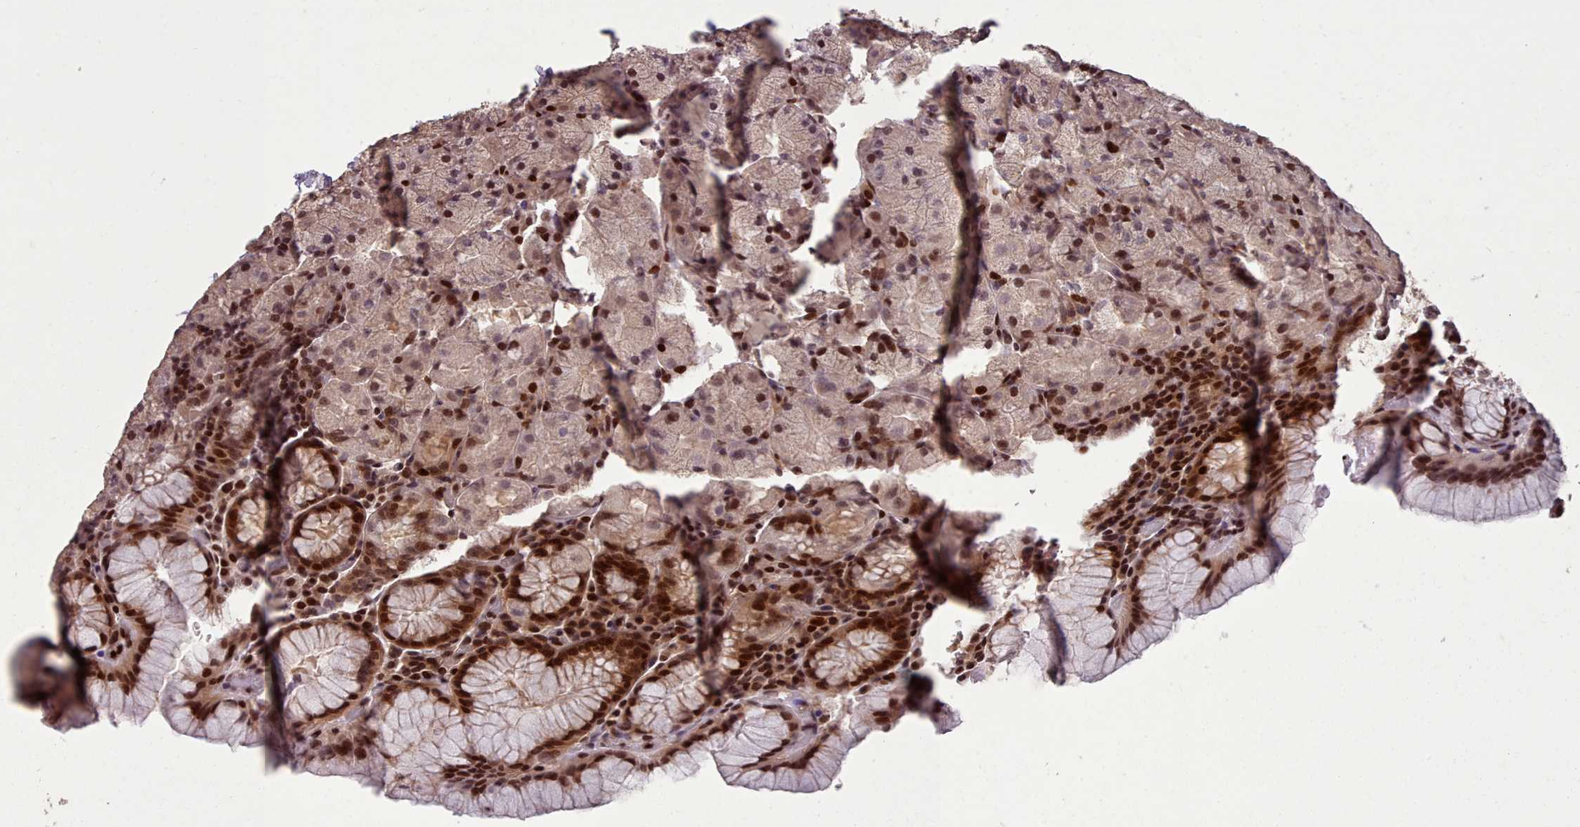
{"staining": {"intensity": "strong", "quantity": "25%-75%", "location": "nuclear"}, "tissue": "stomach", "cell_type": "Glandular cells", "image_type": "normal", "snomed": [{"axis": "morphology", "description": "Normal tissue, NOS"}, {"axis": "topography", "description": "Stomach, upper"}, {"axis": "topography", "description": "Stomach, lower"}], "caption": "IHC image of unremarkable stomach: stomach stained using IHC displays high levels of strong protein expression localized specifically in the nuclear of glandular cells, appearing as a nuclear brown color.", "gene": "ENSA", "patient": {"sex": "male", "age": 80}}